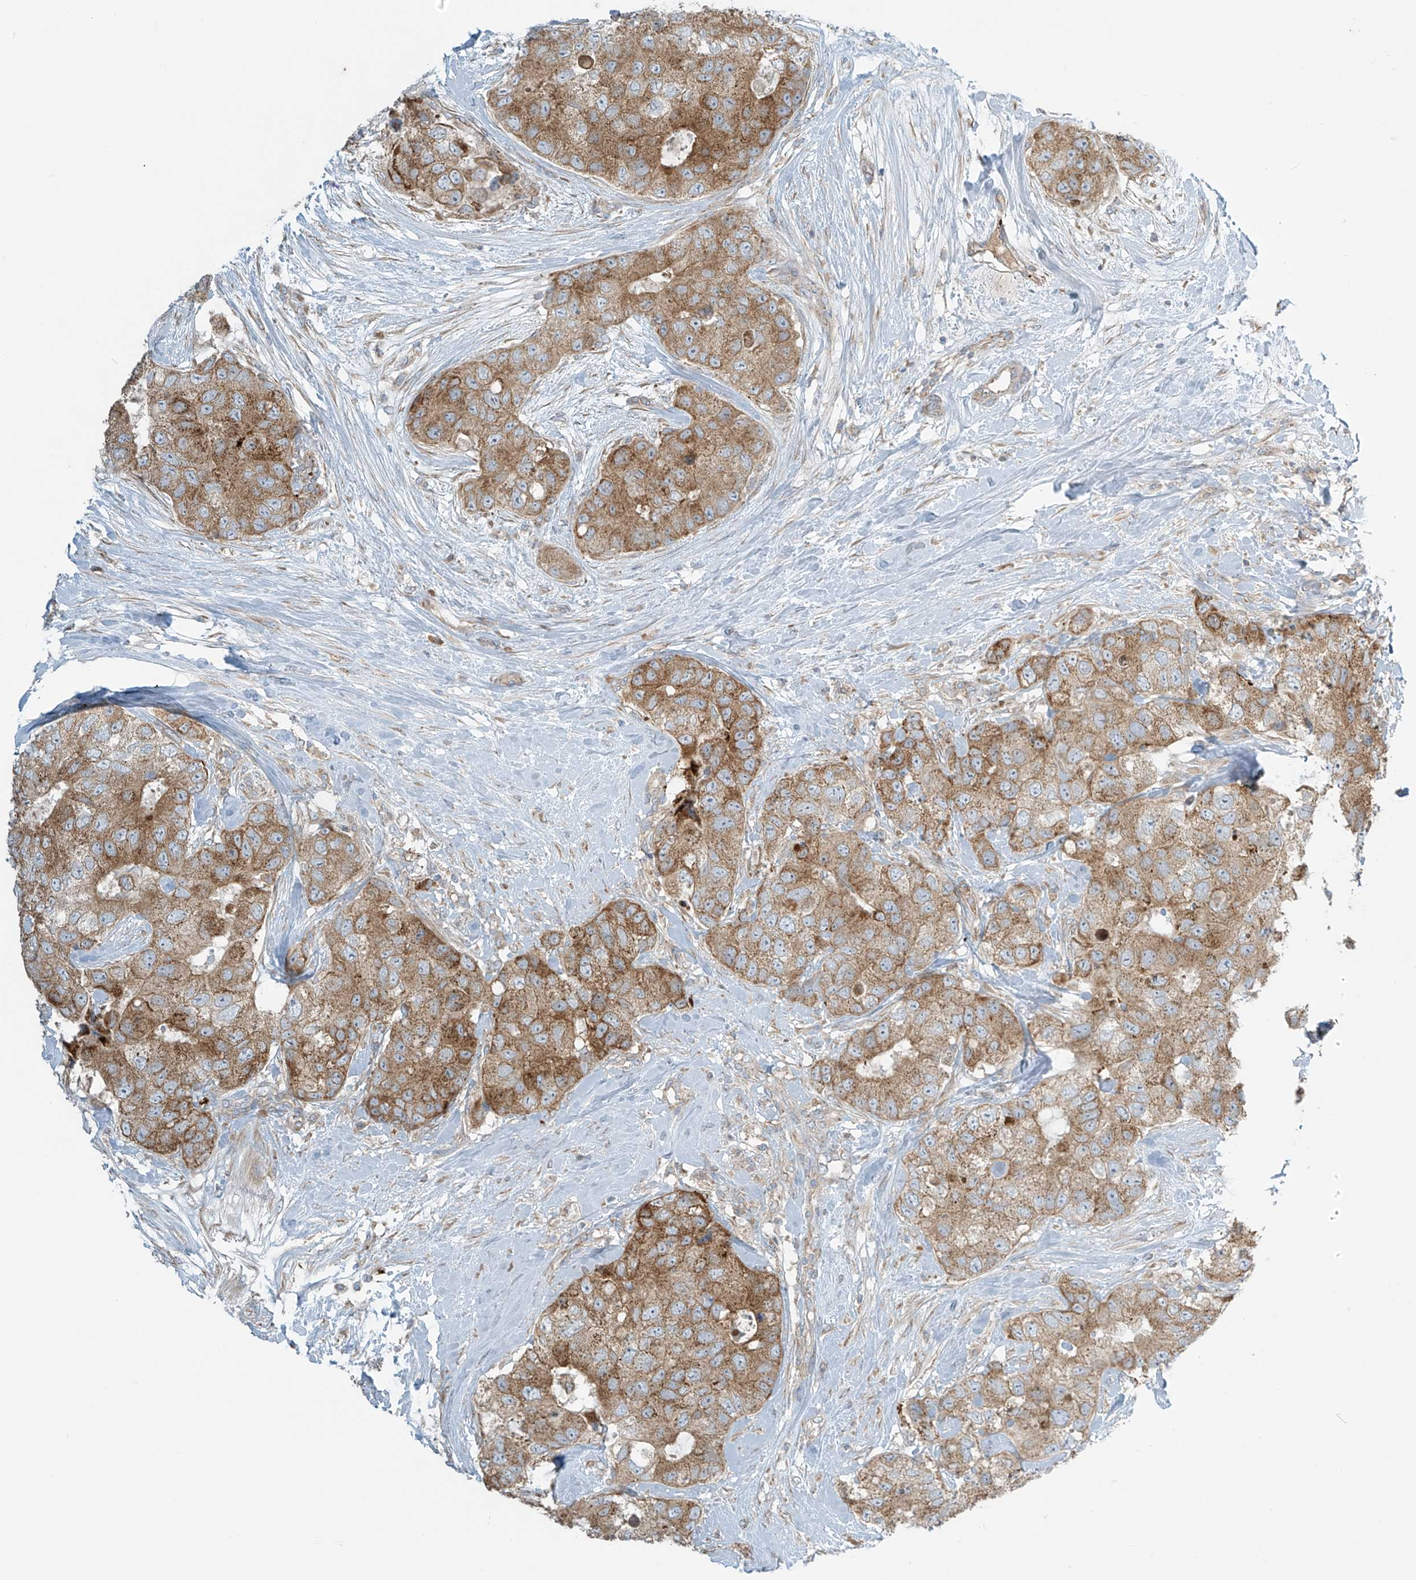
{"staining": {"intensity": "moderate", "quantity": ">75%", "location": "cytoplasmic/membranous"}, "tissue": "breast cancer", "cell_type": "Tumor cells", "image_type": "cancer", "snomed": [{"axis": "morphology", "description": "Duct carcinoma"}, {"axis": "topography", "description": "Breast"}], "caption": "High-power microscopy captured an IHC photomicrograph of intraductal carcinoma (breast), revealing moderate cytoplasmic/membranous positivity in about >75% of tumor cells.", "gene": "LZTS3", "patient": {"sex": "female", "age": 62}}